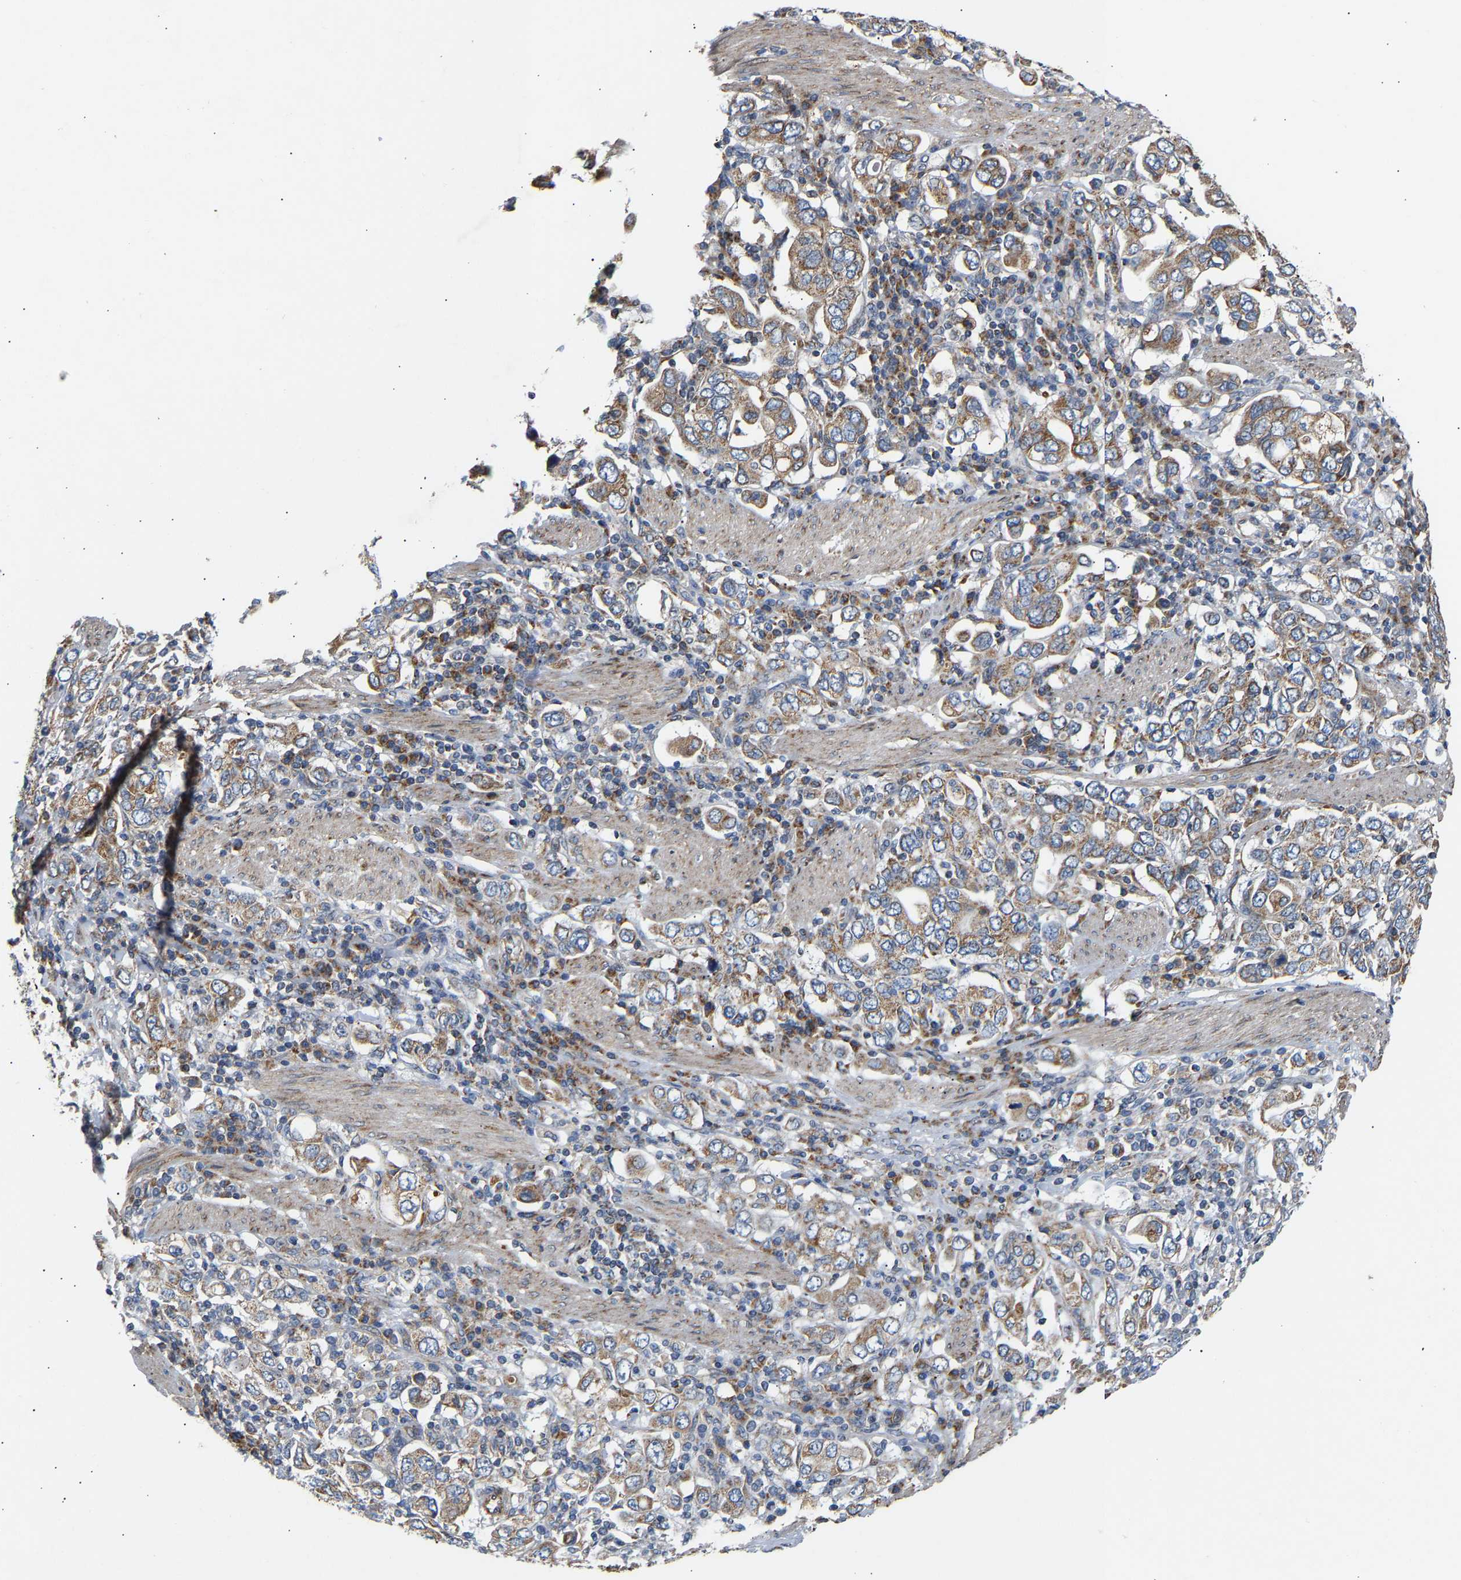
{"staining": {"intensity": "moderate", "quantity": ">75%", "location": "cytoplasmic/membranous"}, "tissue": "stomach cancer", "cell_type": "Tumor cells", "image_type": "cancer", "snomed": [{"axis": "morphology", "description": "Adenocarcinoma, NOS"}, {"axis": "topography", "description": "Stomach, upper"}], "caption": "Stomach adenocarcinoma tissue shows moderate cytoplasmic/membranous expression in about >75% of tumor cells", "gene": "TMEM168", "patient": {"sex": "male", "age": 62}}